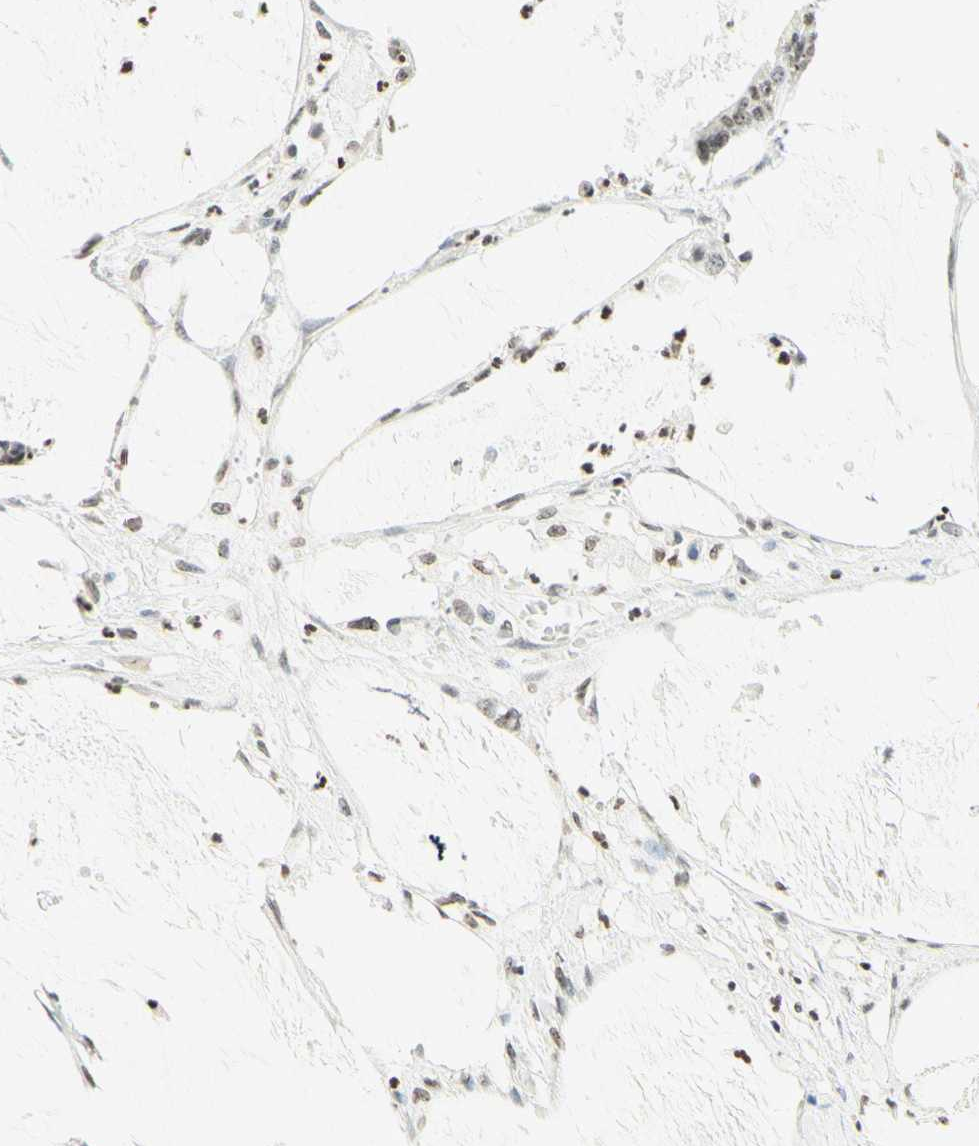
{"staining": {"intensity": "weak", "quantity": "25%-75%", "location": "nuclear"}, "tissue": "colorectal cancer", "cell_type": "Tumor cells", "image_type": "cancer", "snomed": [{"axis": "morphology", "description": "Adenocarcinoma, NOS"}, {"axis": "topography", "description": "Rectum"}], "caption": "Protein staining of adenocarcinoma (colorectal) tissue reveals weak nuclear positivity in about 25%-75% of tumor cells.", "gene": "MSH2", "patient": {"sex": "female", "age": 66}}